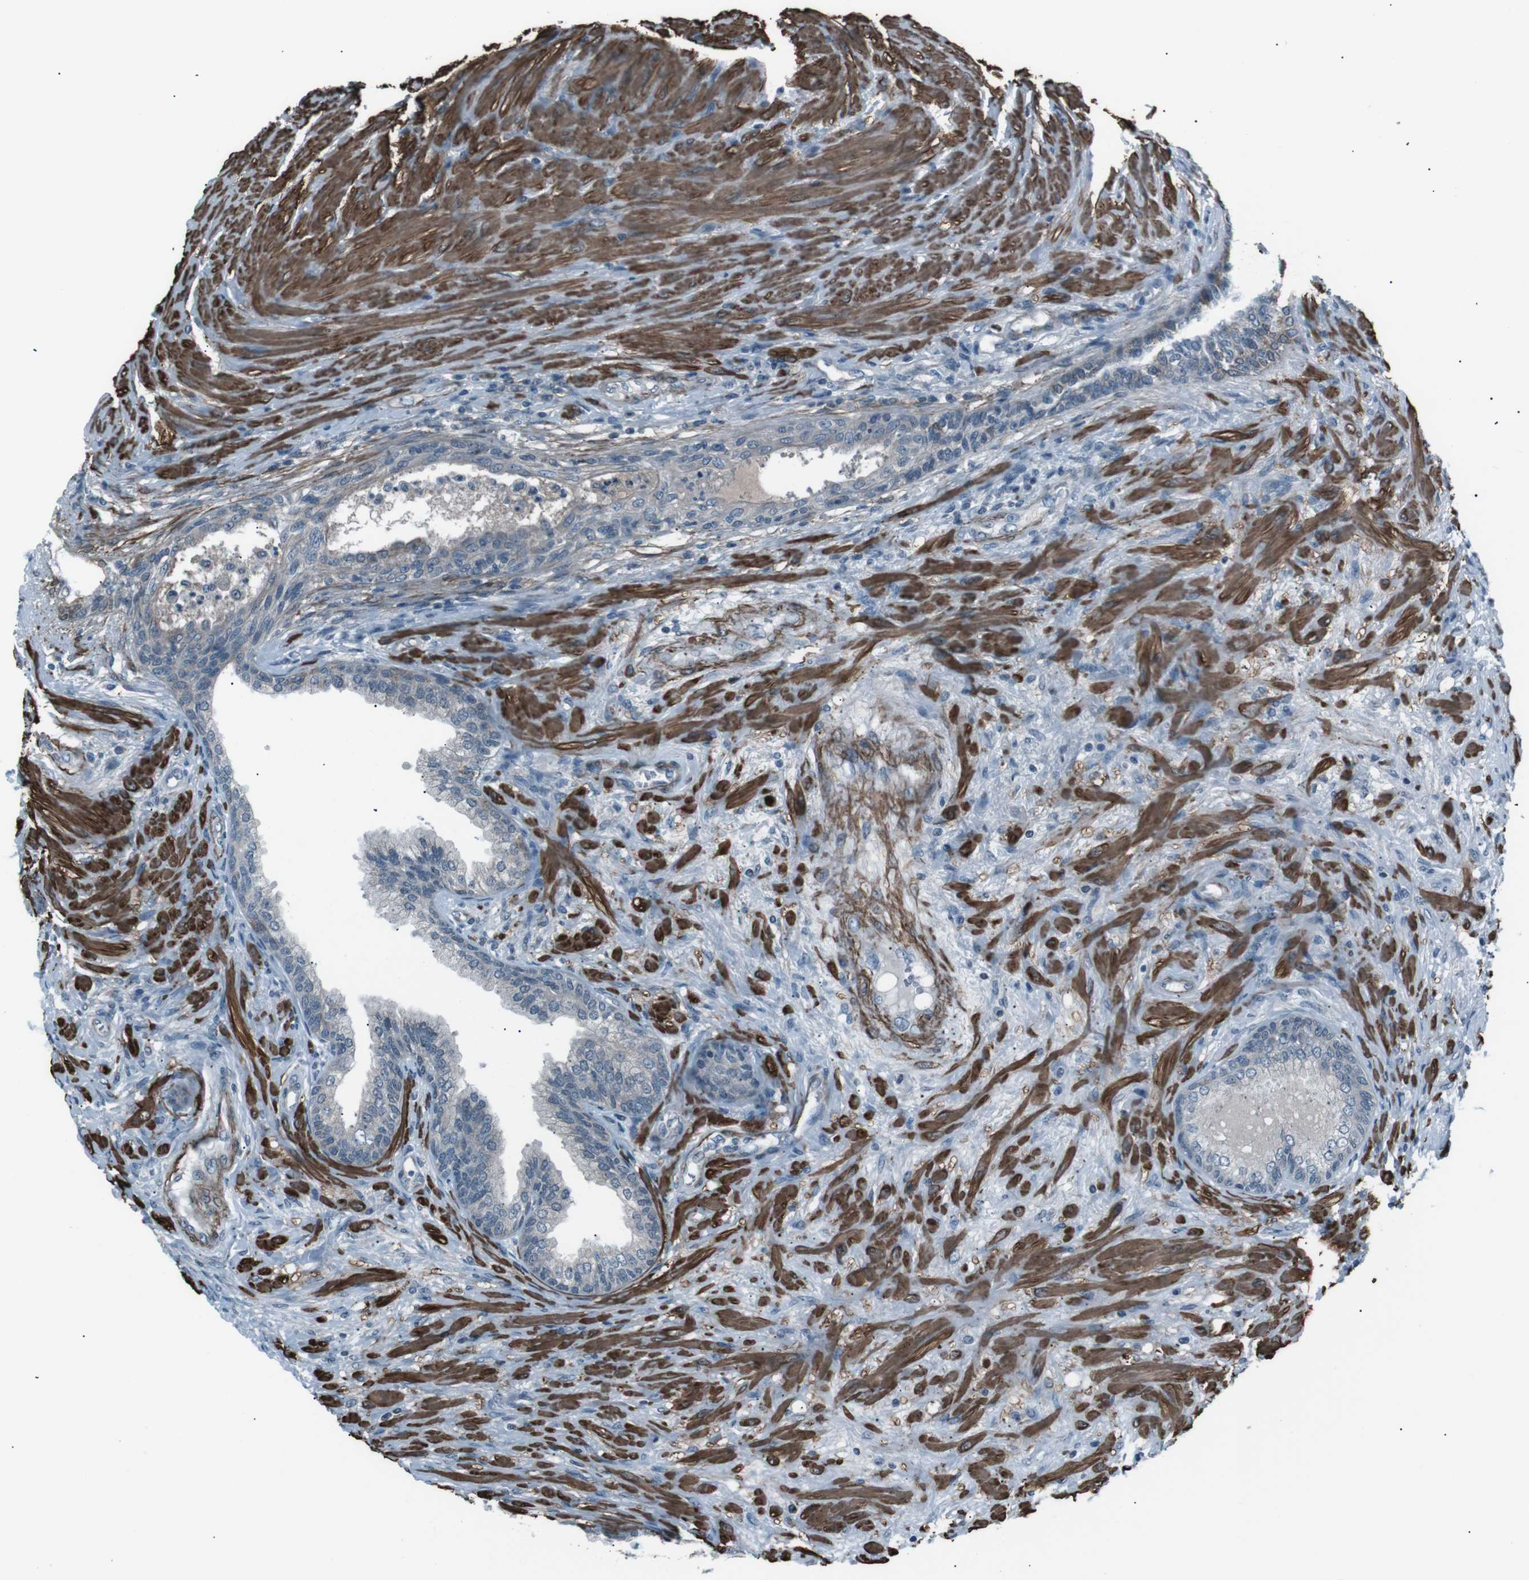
{"staining": {"intensity": "negative", "quantity": "none", "location": "none"}, "tissue": "prostate", "cell_type": "Glandular cells", "image_type": "normal", "snomed": [{"axis": "morphology", "description": "Normal tissue, NOS"}, {"axis": "topography", "description": "Prostate"}], "caption": "This micrograph is of unremarkable prostate stained with IHC to label a protein in brown with the nuclei are counter-stained blue. There is no positivity in glandular cells. Brightfield microscopy of immunohistochemistry (IHC) stained with DAB (3,3'-diaminobenzidine) (brown) and hematoxylin (blue), captured at high magnification.", "gene": "PDLIM5", "patient": {"sex": "male", "age": 76}}